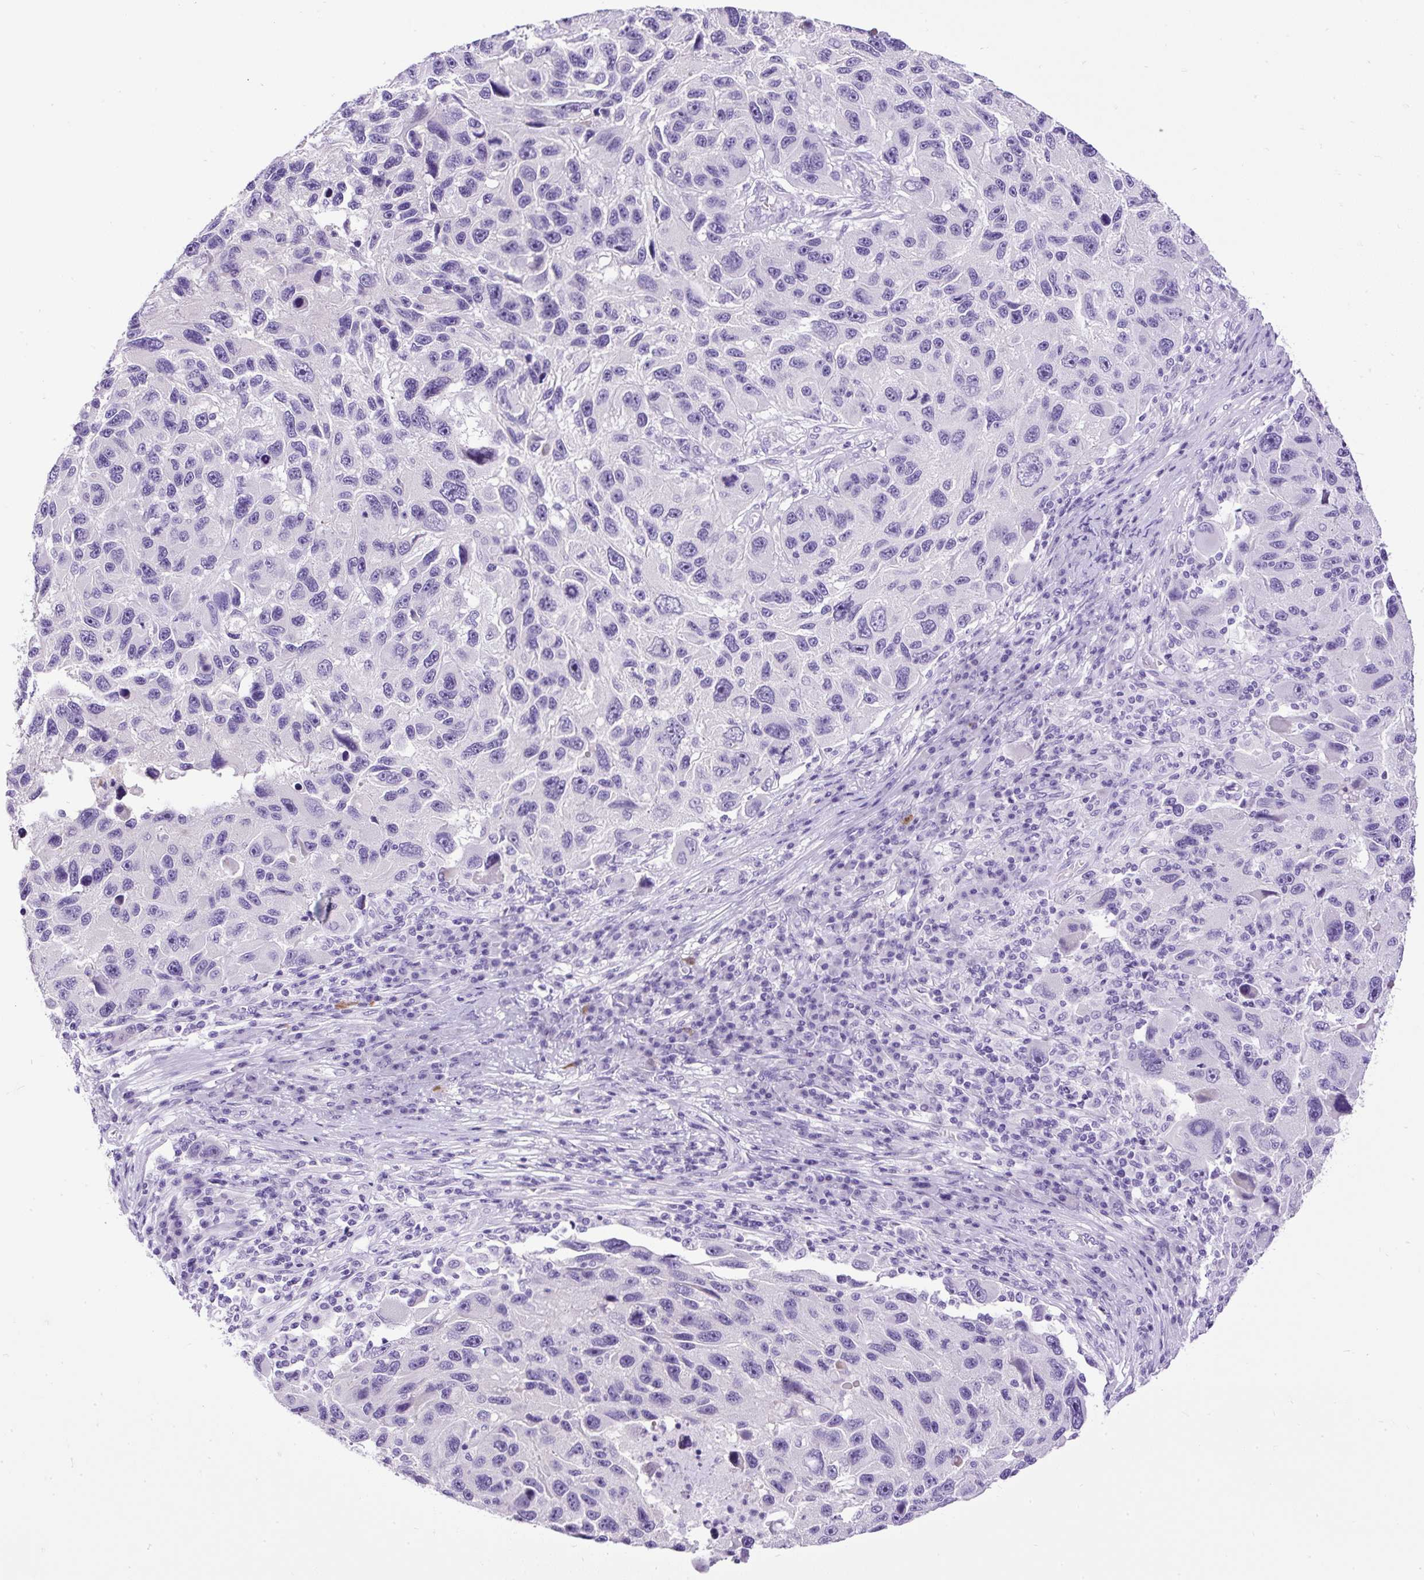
{"staining": {"intensity": "negative", "quantity": "none", "location": "none"}, "tissue": "melanoma", "cell_type": "Tumor cells", "image_type": "cancer", "snomed": [{"axis": "morphology", "description": "Malignant melanoma, NOS"}, {"axis": "topography", "description": "Skin"}], "caption": "High power microscopy photomicrograph of an immunohistochemistry image of melanoma, revealing no significant positivity in tumor cells.", "gene": "PDIA2", "patient": {"sex": "male", "age": 53}}